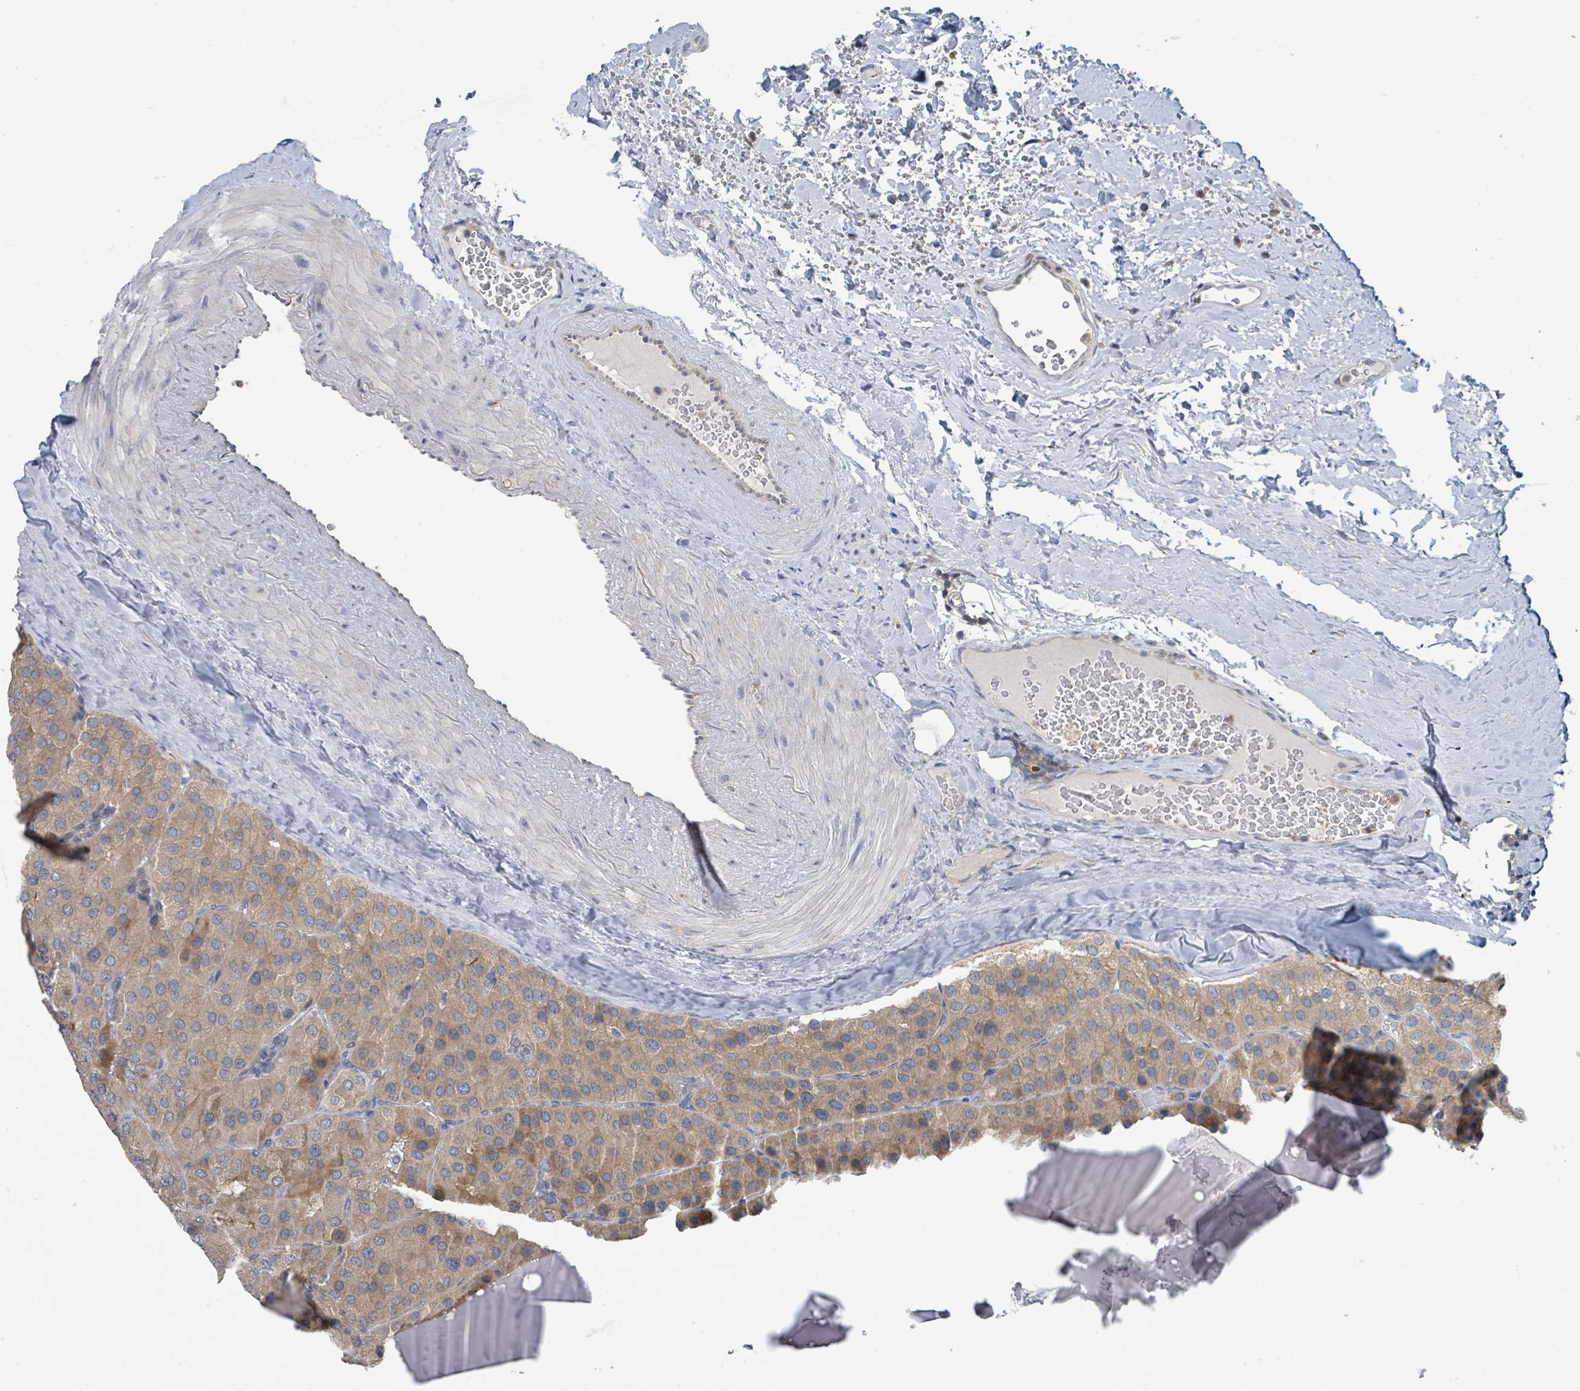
{"staining": {"intensity": "moderate", "quantity": ">75%", "location": "cytoplasmic/membranous"}, "tissue": "parathyroid gland", "cell_type": "Glandular cells", "image_type": "normal", "snomed": [{"axis": "morphology", "description": "Normal tissue, NOS"}, {"axis": "morphology", "description": "Adenoma, NOS"}, {"axis": "topography", "description": "Parathyroid gland"}], "caption": "Immunohistochemistry (IHC) (DAB) staining of unremarkable parathyroid gland shows moderate cytoplasmic/membranous protein expression in about >75% of glandular cells. The staining was performed using DAB (3,3'-diaminobenzidine) to visualize the protein expression in brown, while the nuclei were stained in blue with hematoxylin (Magnification: 20x).", "gene": "LRRC42", "patient": {"sex": "female", "age": 86}}